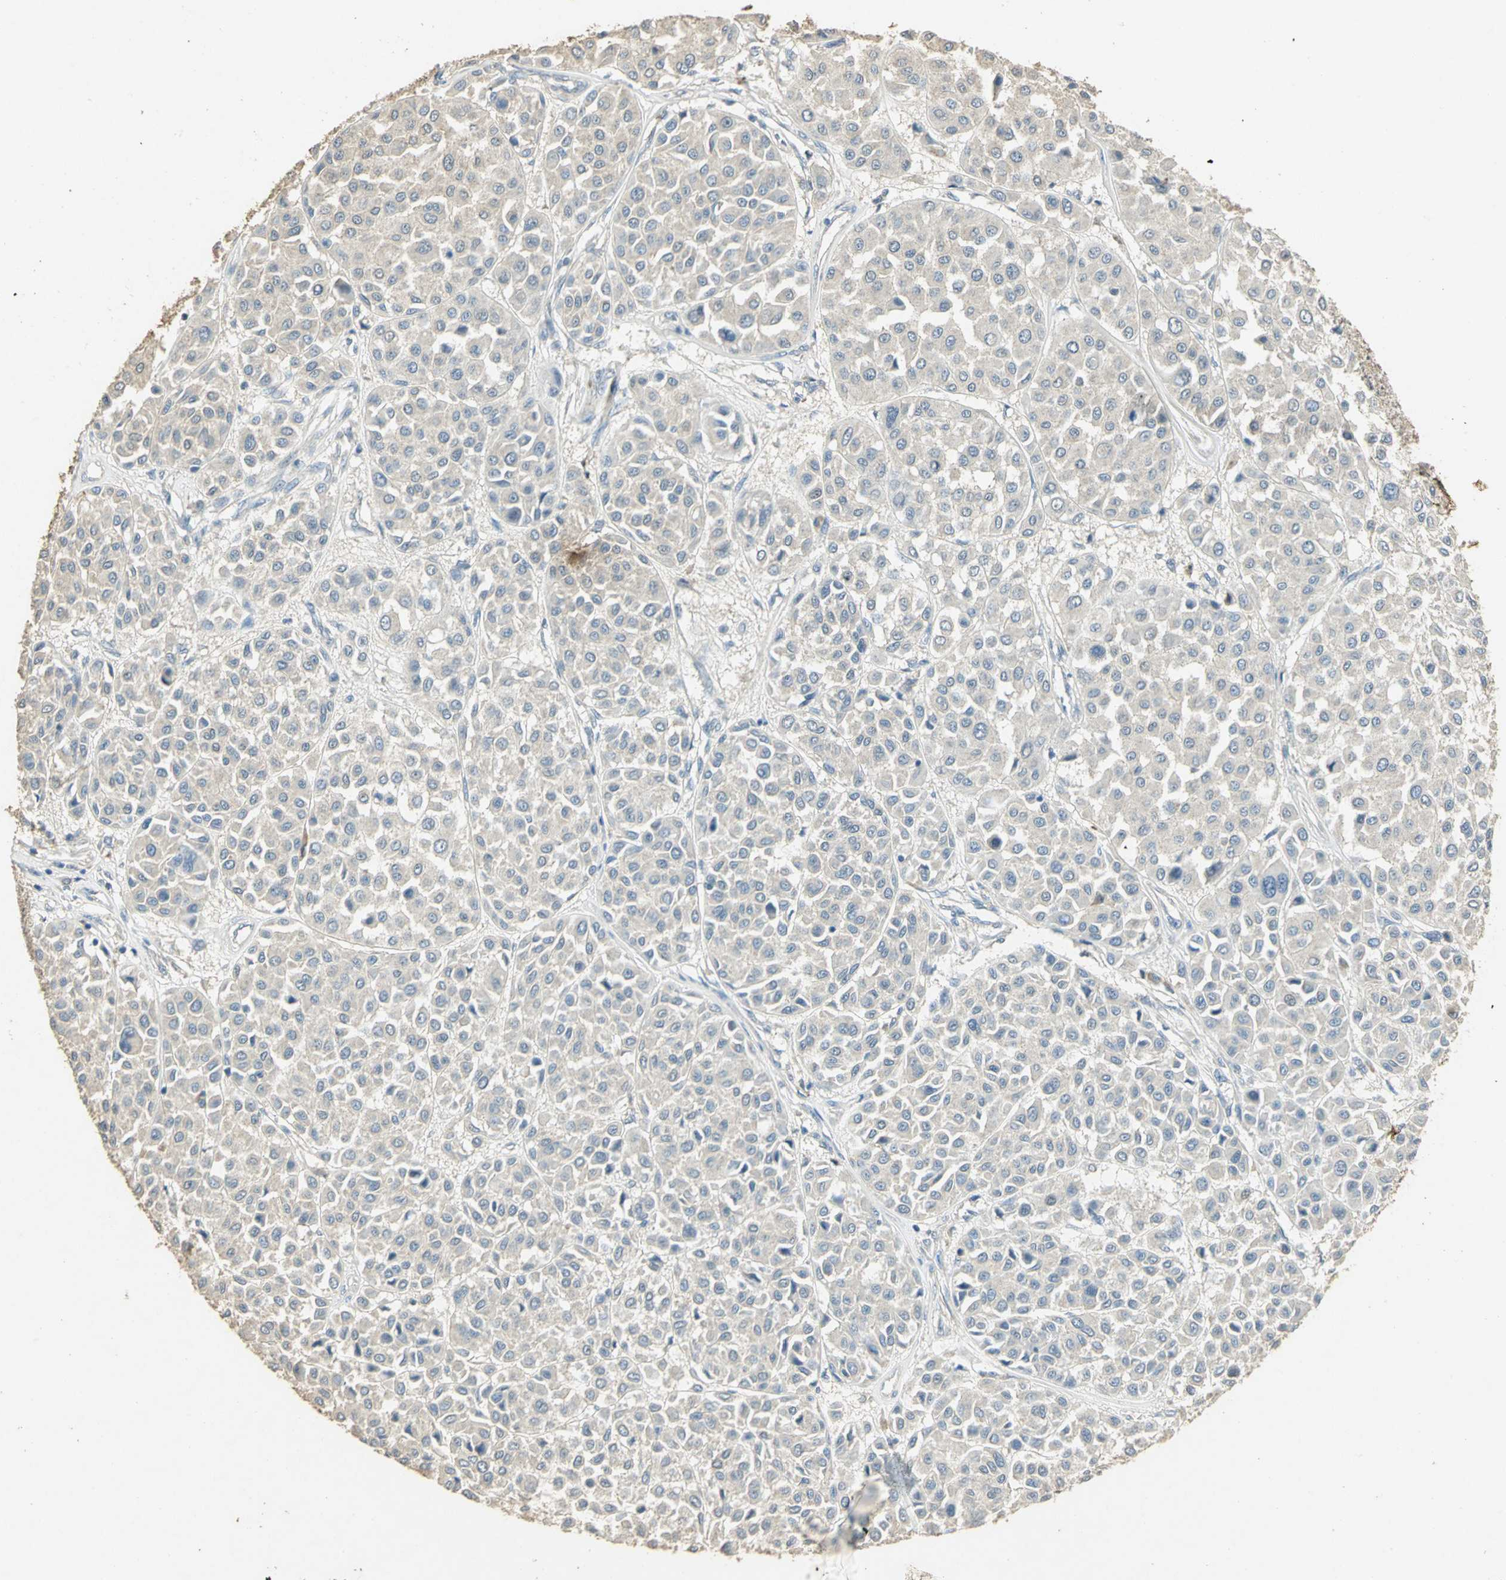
{"staining": {"intensity": "weak", "quantity": "25%-75%", "location": "cytoplasmic/membranous"}, "tissue": "melanoma", "cell_type": "Tumor cells", "image_type": "cancer", "snomed": [{"axis": "morphology", "description": "Malignant melanoma, Metastatic site"}, {"axis": "topography", "description": "Soft tissue"}], "caption": "This histopathology image reveals immunohistochemistry staining of melanoma, with low weak cytoplasmic/membranous positivity in about 25%-75% of tumor cells.", "gene": "ASB9", "patient": {"sex": "male", "age": 41}}